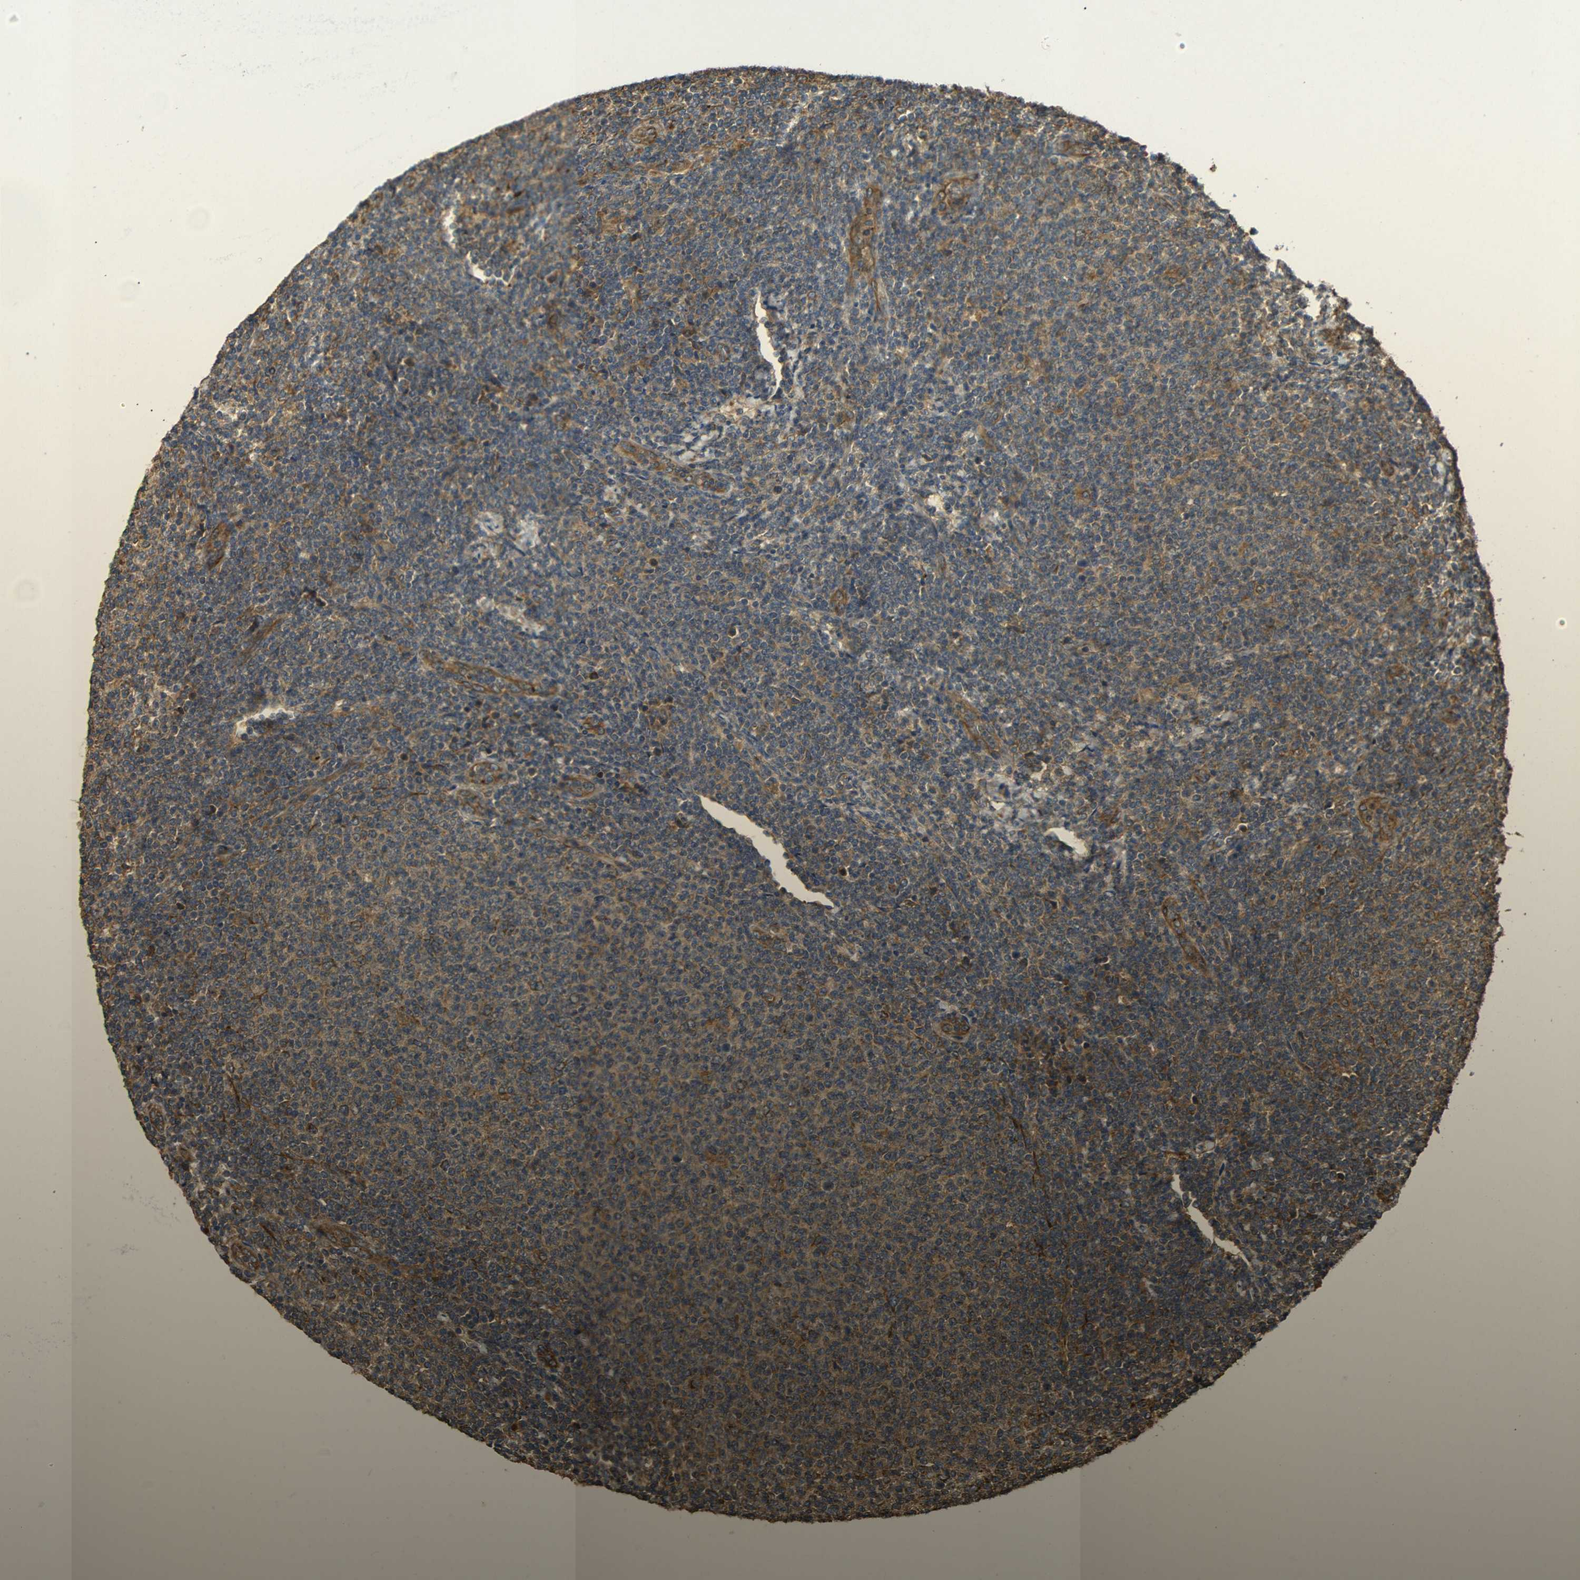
{"staining": {"intensity": "moderate", "quantity": ">75%", "location": "cytoplasmic/membranous"}, "tissue": "lymphoma", "cell_type": "Tumor cells", "image_type": "cancer", "snomed": [{"axis": "morphology", "description": "Malignant lymphoma, non-Hodgkin's type, Low grade"}, {"axis": "topography", "description": "Lymph node"}], "caption": "Immunohistochemical staining of human lymphoma exhibits medium levels of moderate cytoplasmic/membranous protein positivity in approximately >75% of tumor cells.", "gene": "EIF2S1", "patient": {"sex": "male", "age": 66}}